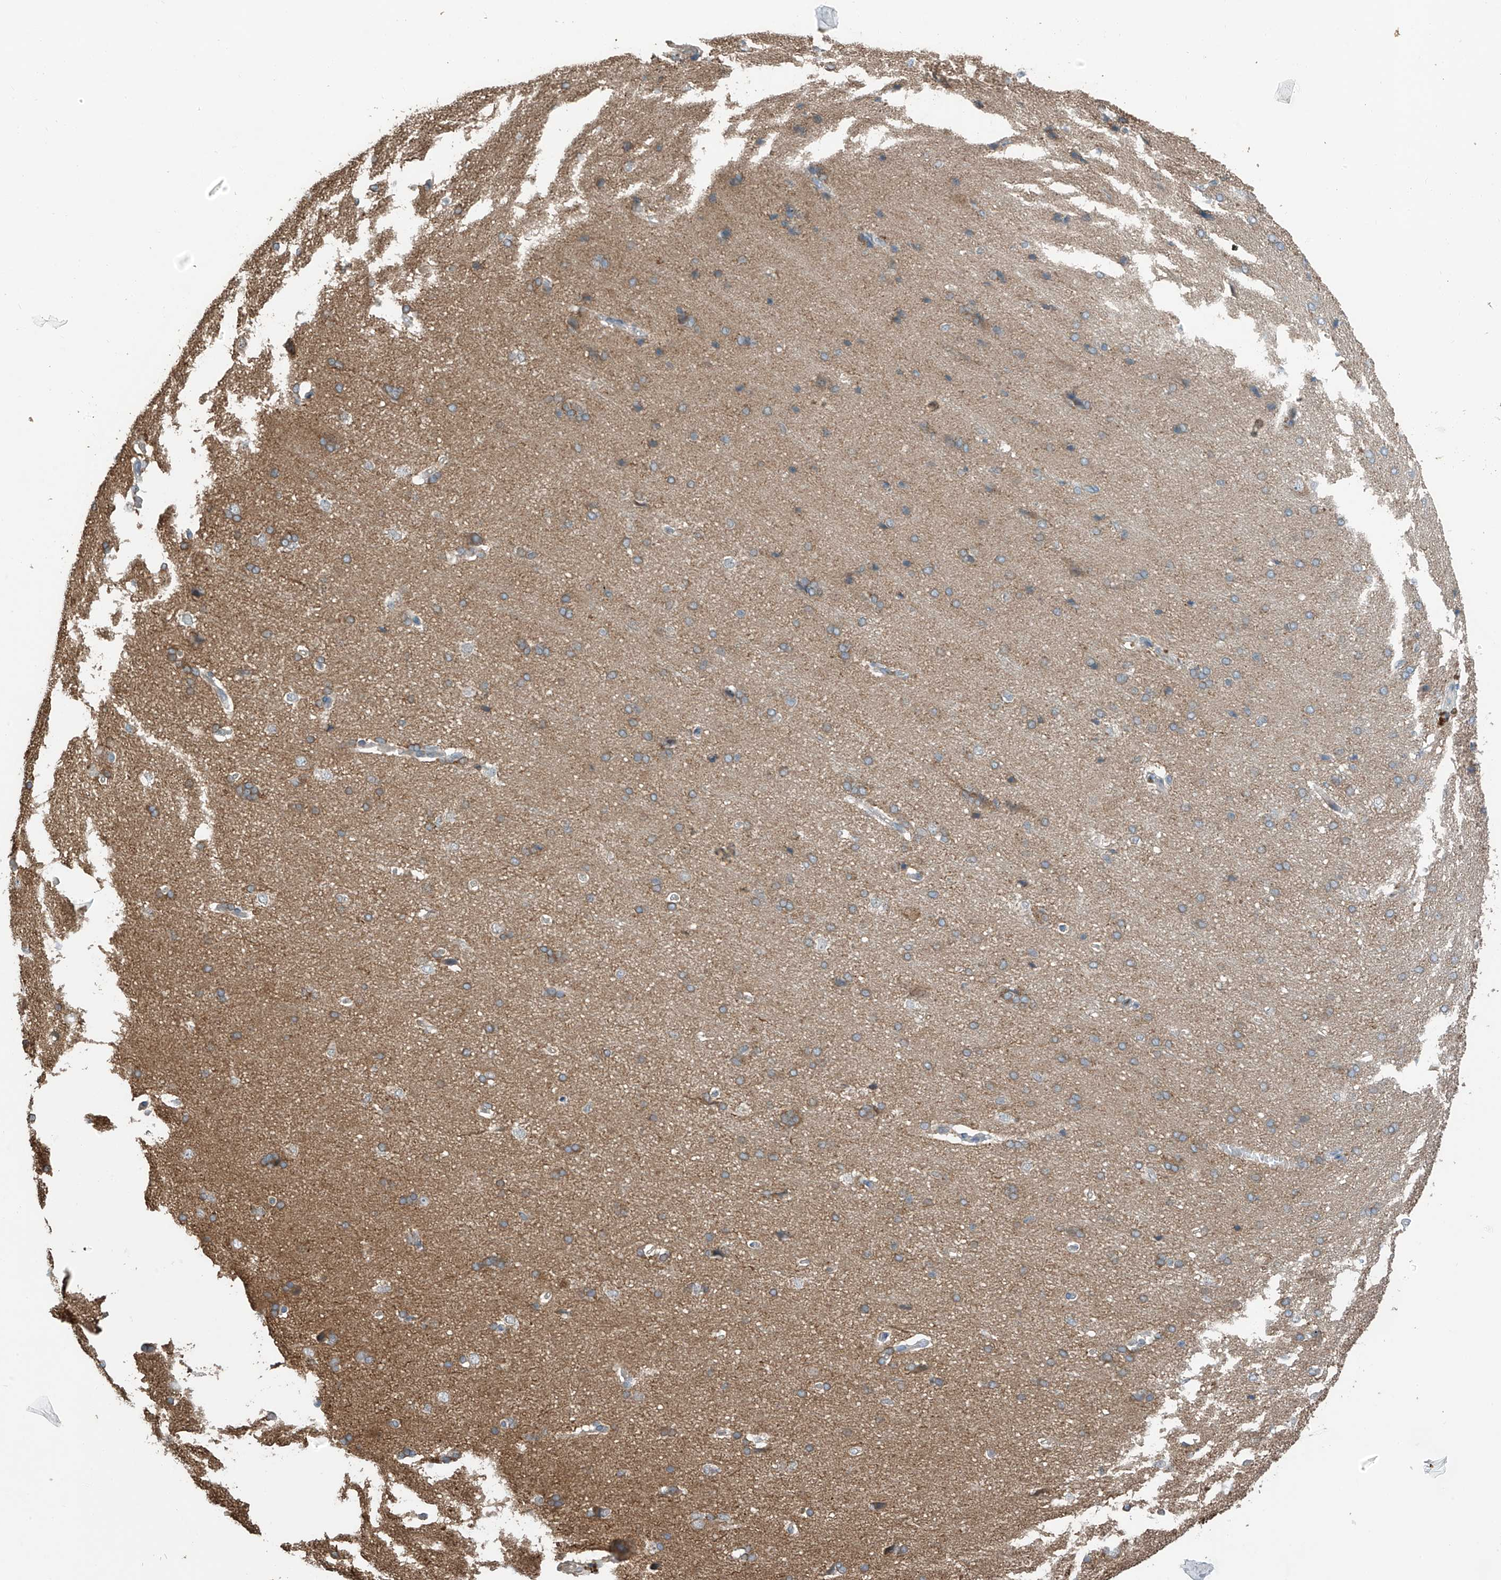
{"staining": {"intensity": "negative", "quantity": "none", "location": "none"}, "tissue": "cerebral cortex", "cell_type": "Endothelial cells", "image_type": "normal", "snomed": [{"axis": "morphology", "description": "Normal tissue, NOS"}, {"axis": "topography", "description": "Cerebral cortex"}], "caption": "DAB (3,3'-diaminobenzidine) immunohistochemical staining of normal cerebral cortex exhibits no significant expression in endothelial cells. (DAB immunohistochemistry, high magnification).", "gene": "RPAIN", "patient": {"sex": "male", "age": 62}}